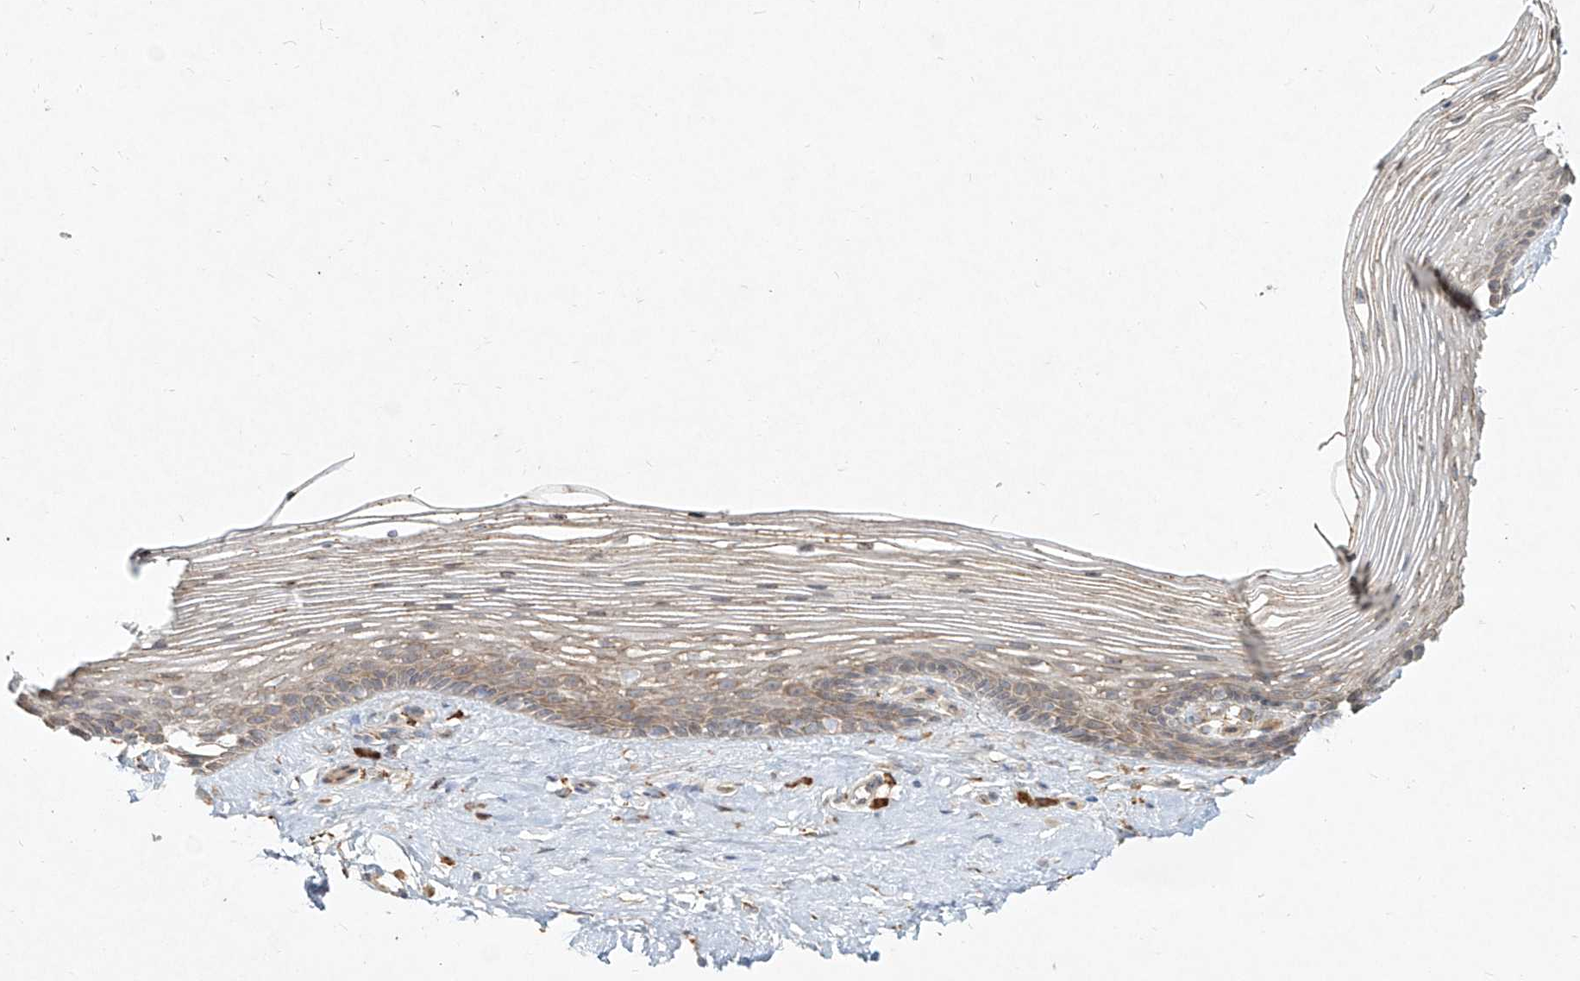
{"staining": {"intensity": "weak", "quantity": "25%-75%", "location": "cytoplasmic/membranous"}, "tissue": "vagina", "cell_type": "Squamous epithelial cells", "image_type": "normal", "snomed": [{"axis": "morphology", "description": "Normal tissue, NOS"}, {"axis": "topography", "description": "Vagina"}], "caption": "IHC image of normal human vagina stained for a protein (brown), which displays low levels of weak cytoplasmic/membranous staining in about 25%-75% of squamous epithelial cells.", "gene": "CD209", "patient": {"sex": "female", "age": 46}}